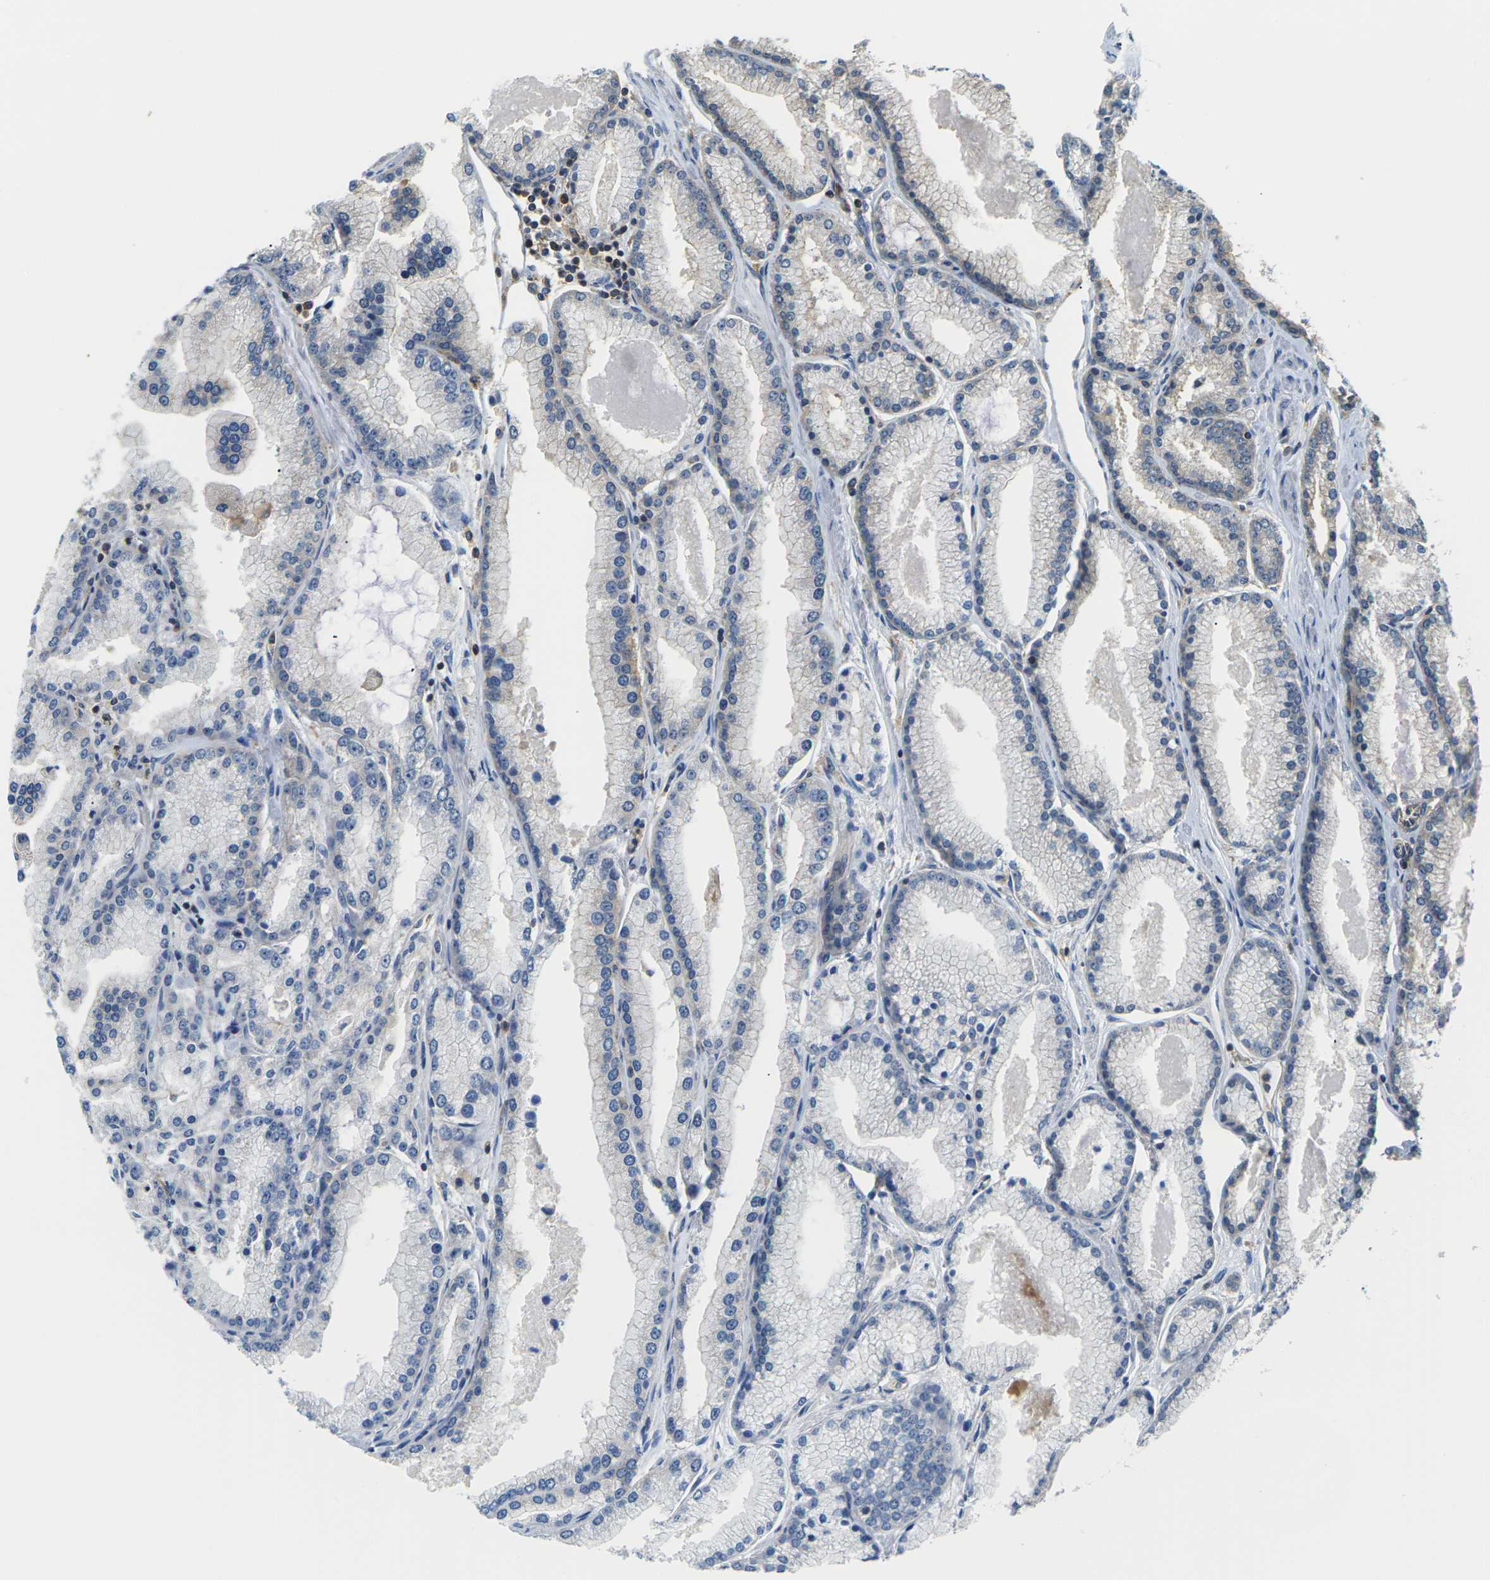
{"staining": {"intensity": "negative", "quantity": "none", "location": "none"}, "tissue": "prostate cancer", "cell_type": "Tumor cells", "image_type": "cancer", "snomed": [{"axis": "morphology", "description": "Adenocarcinoma, High grade"}, {"axis": "topography", "description": "Prostate"}], "caption": "Immunohistochemistry (IHC) histopathology image of neoplastic tissue: human high-grade adenocarcinoma (prostate) stained with DAB demonstrates no significant protein expression in tumor cells.", "gene": "IQGAP1", "patient": {"sex": "male", "age": 61}}